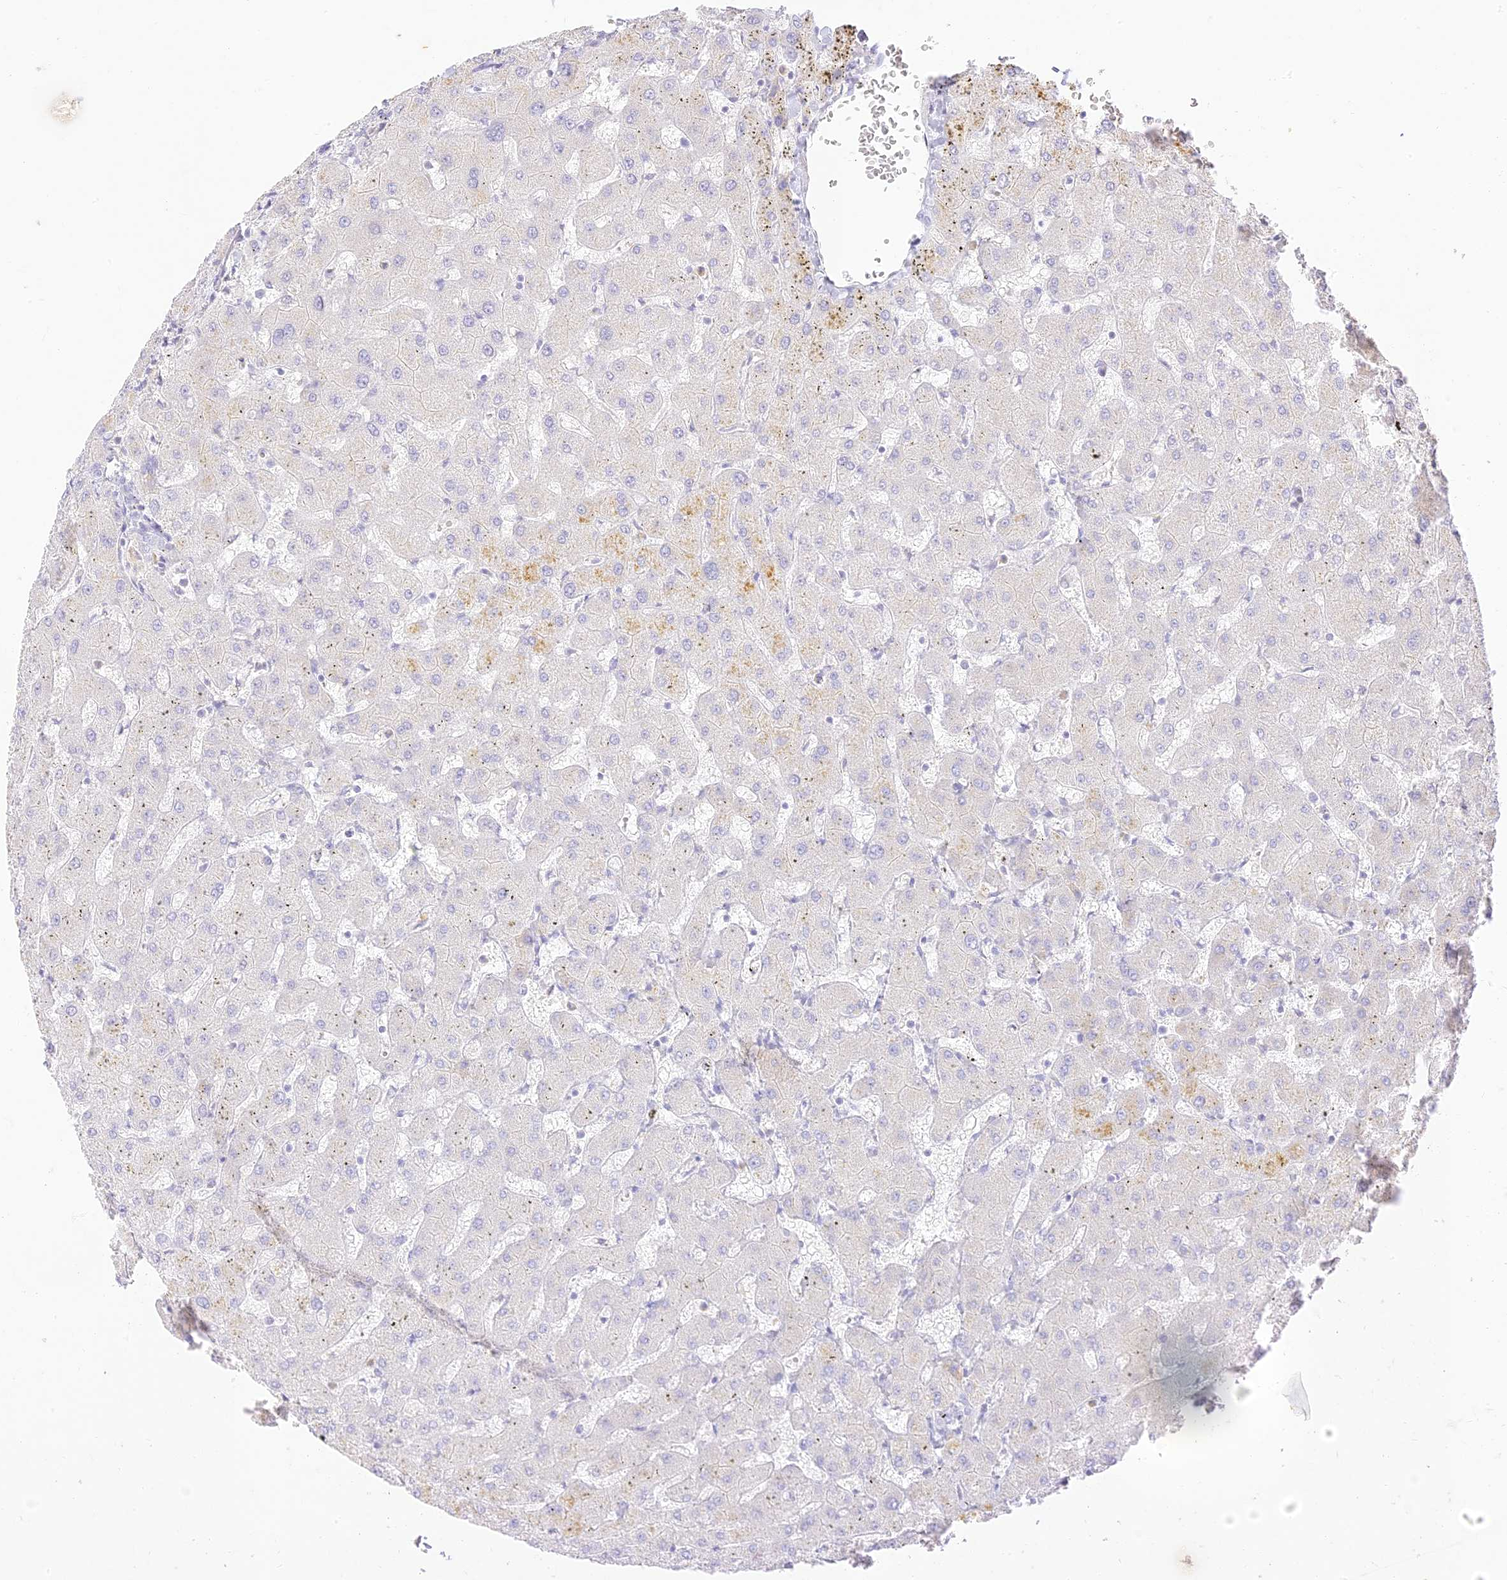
{"staining": {"intensity": "negative", "quantity": "none", "location": "none"}, "tissue": "liver", "cell_type": "Cholangiocytes", "image_type": "normal", "snomed": [{"axis": "morphology", "description": "Normal tissue, NOS"}, {"axis": "topography", "description": "Liver"}], "caption": "A high-resolution photomicrograph shows IHC staining of normal liver, which displays no significant positivity in cholangiocytes.", "gene": "SEC13", "patient": {"sex": "female", "age": 63}}